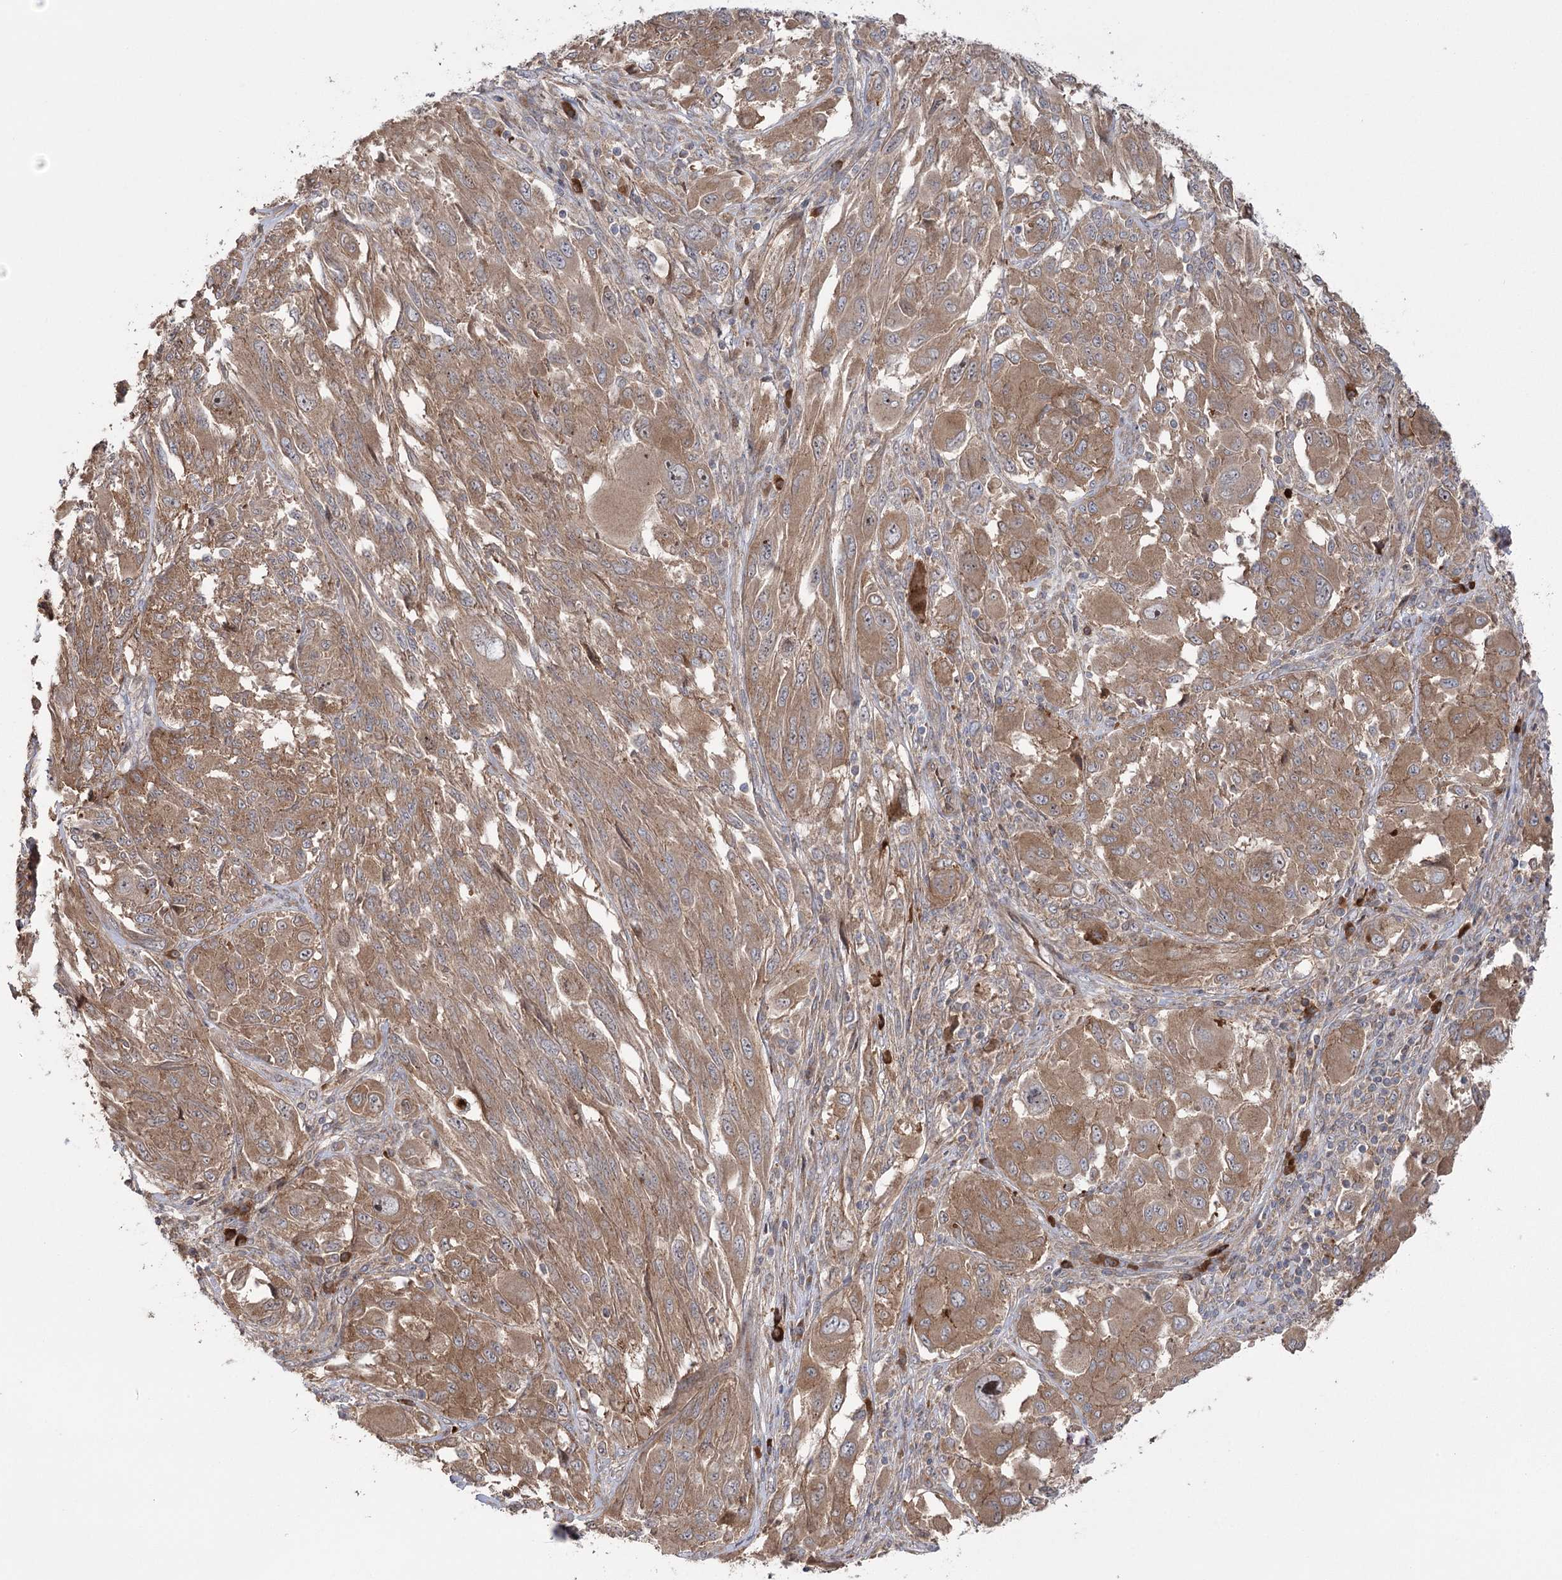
{"staining": {"intensity": "moderate", "quantity": ">75%", "location": "cytoplasmic/membranous"}, "tissue": "melanoma", "cell_type": "Tumor cells", "image_type": "cancer", "snomed": [{"axis": "morphology", "description": "Malignant melanoma, NOS"}, {"axis": "topography", "description": "Skin"}], "caption": "Malignant melanoma tissue shows moderate cytoplasmic/membranous staining in about >75% of tumor cells The staining was performed using DAB (3,3'-diaminobenzidine), with brown indicating positive protein expression. Nuclei are stained blue with hematoxylin.", "gene": "KCNN2", "patient": {"sex": "female", "age": 91}}